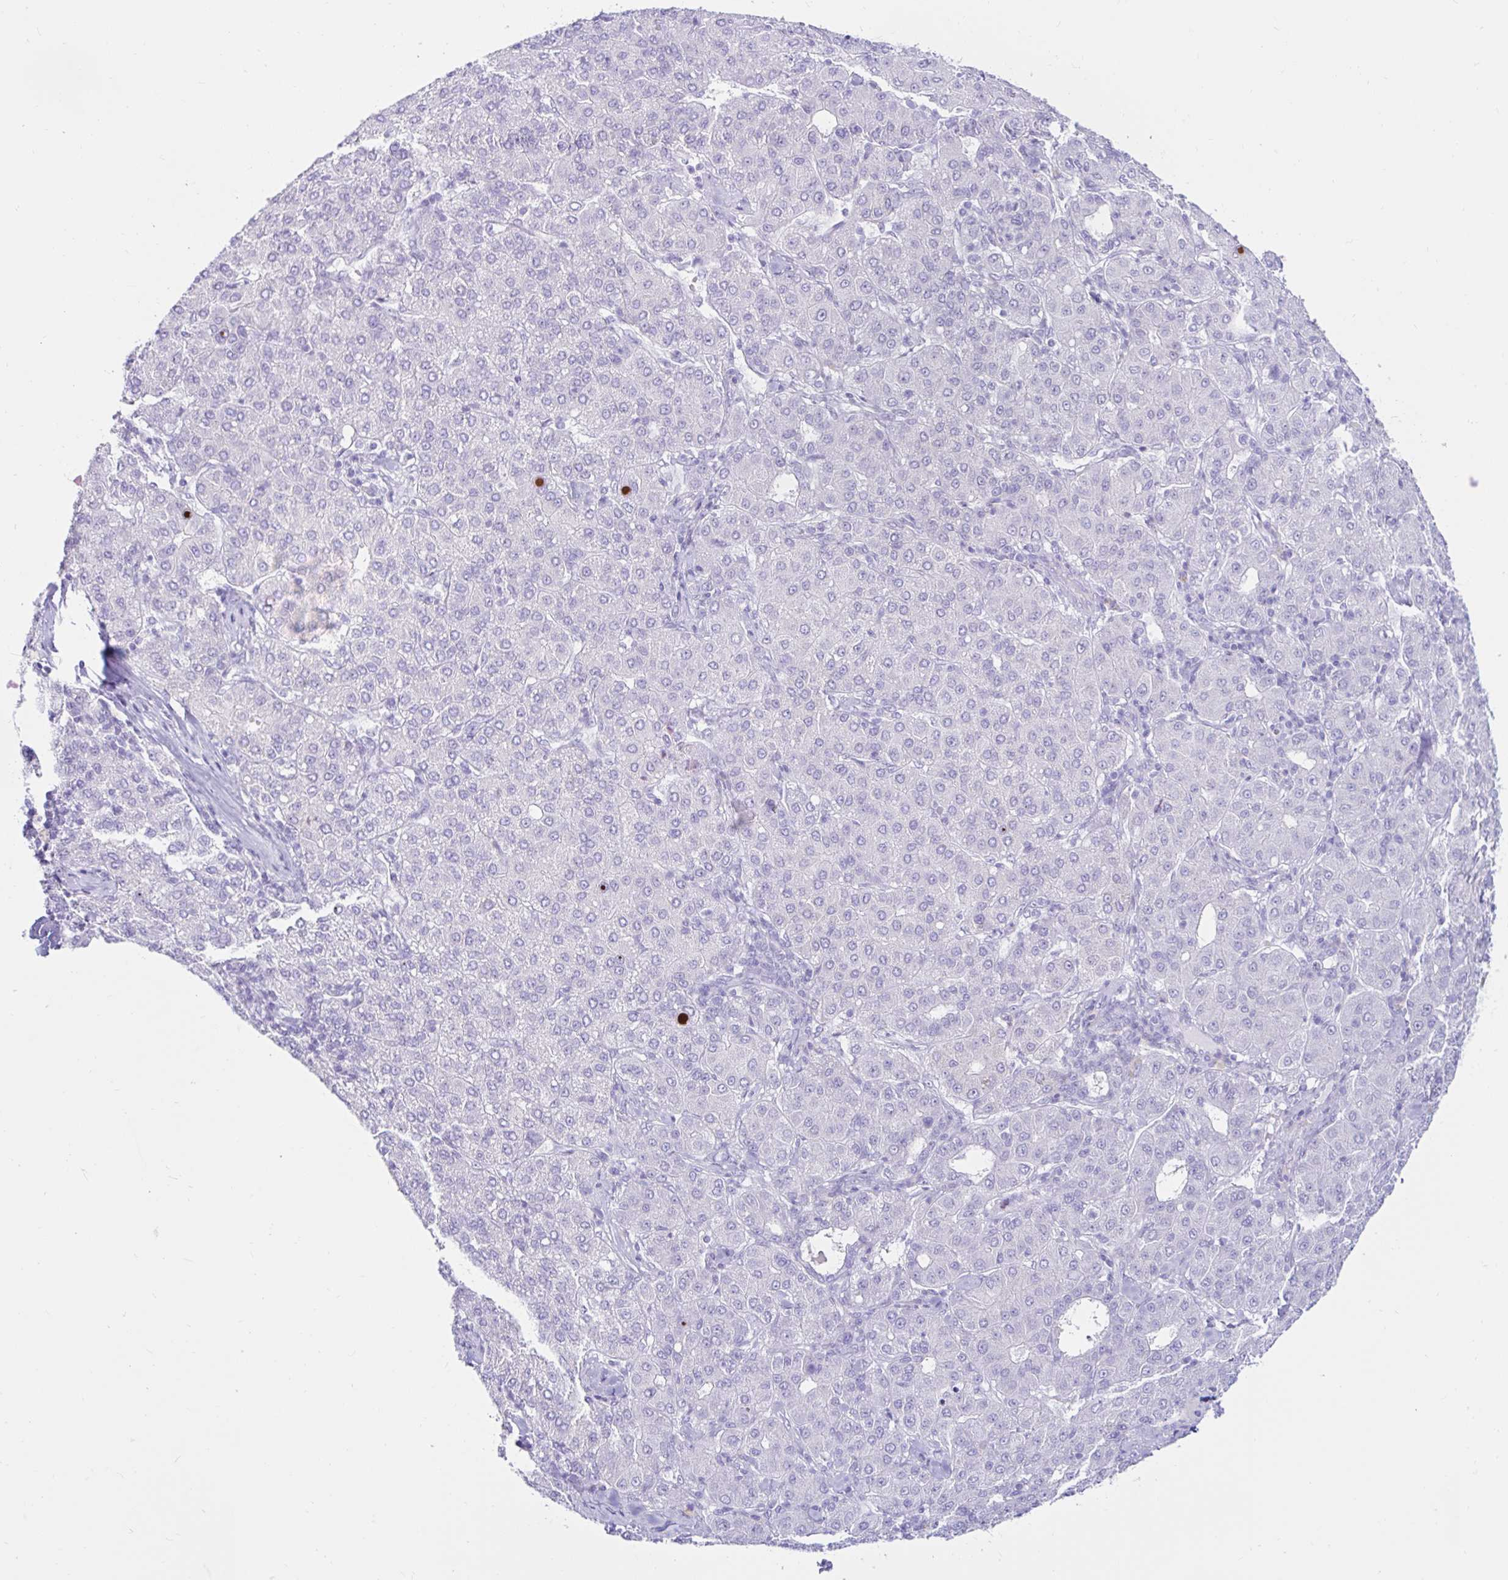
{"staining": {"intensity": "negative", "quantity": "none", "location": "none"}, "tissue": "liver cancer", "cell_type": "Tumor cells", "image_type": "cancer", "snomed": [{"axis": "morphology", "description": "Carcinoma, Hepatocellular, NOS"}, {"axis": "topography", "description": "Liver"}], "caption": "Protein analysis of hepatocellular carcinoma (liver) exhibits no significant expression in tumor cells.", "gene": "BEST1", "patient": {"sex": "male", "age": 65}}